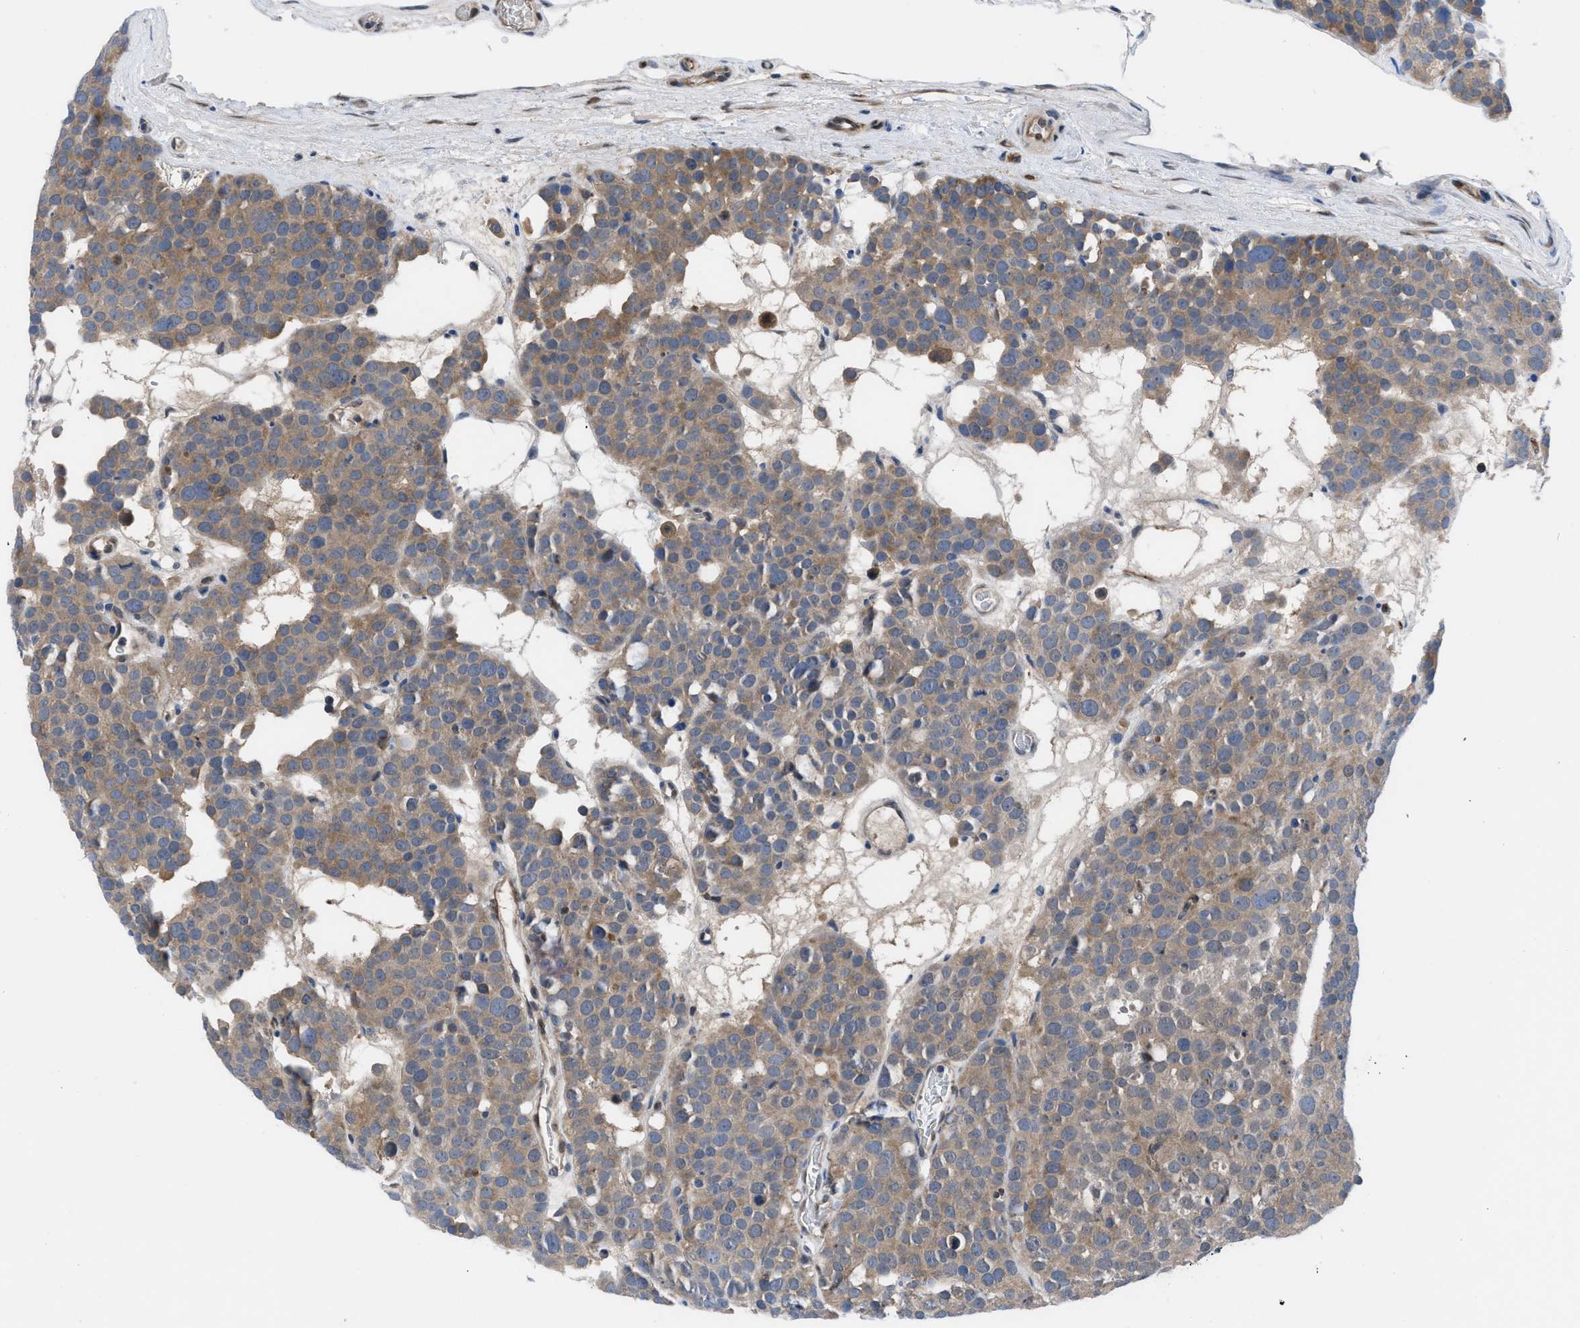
{"staining": {"intensity": "moderate", "quantity": ">75%", "location": "cytoplasmic/membranous"}, "tissue": "testis cancer", "cell_type": "Tumor cells", "image_type": "cancer", "snomed": [{"axis": "morphology", "description": "Seminoma, NOS"}, {"axis": "topography", "description": "Testis"}], "caption": "An image of testis cancer stained for a protein shows moderate cytoplasmic/membranous brown staining in tumor cells.", "gene": "IL17RE", "patient": {"sex": "male", "age": 71}}